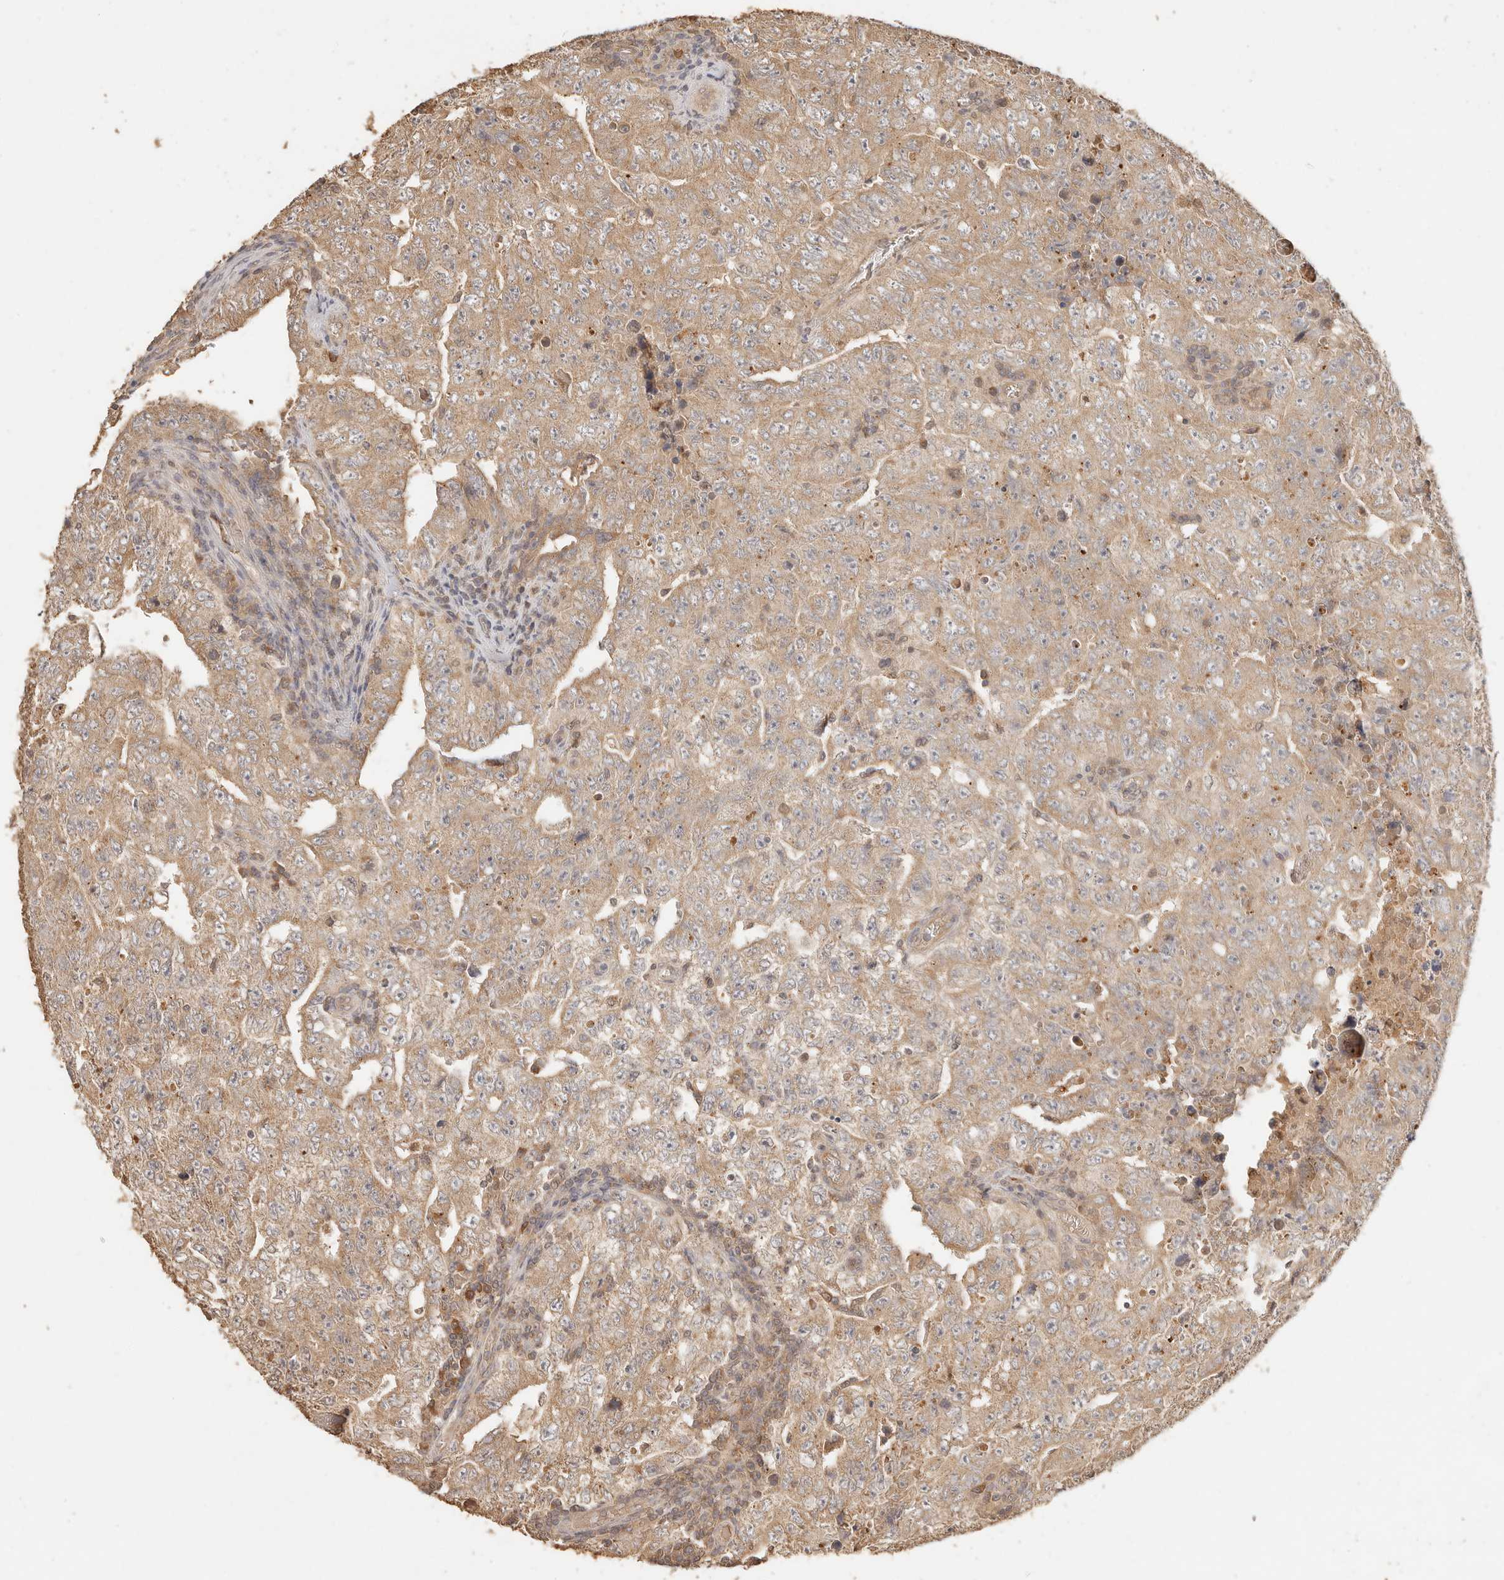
{"staining": {"intensity": "moderate", "quantity": ">75%", "location": "cytoplasmic/membranous"}, "tissue": "testis cancer", "cell_type": "Tumor cells", "image_type": "cancer", "snomed": [{"axis": "morphology", "description": "Carcinoma, Embryonal, NOS"}, {"axis": "topography", "description": "Testis"}], "caption": "Tumor cells exhibit medium levels of moderate cytoplasmic/membranous expression in about >75% of cells in human testis embryonal carcinoma. (Stains: DAB in brown, nuclei in blue, Microscopy: brightfield microscopy at high magnification).", "gene": "INTS11", "patient": {"sex": "male", "age": 26}}